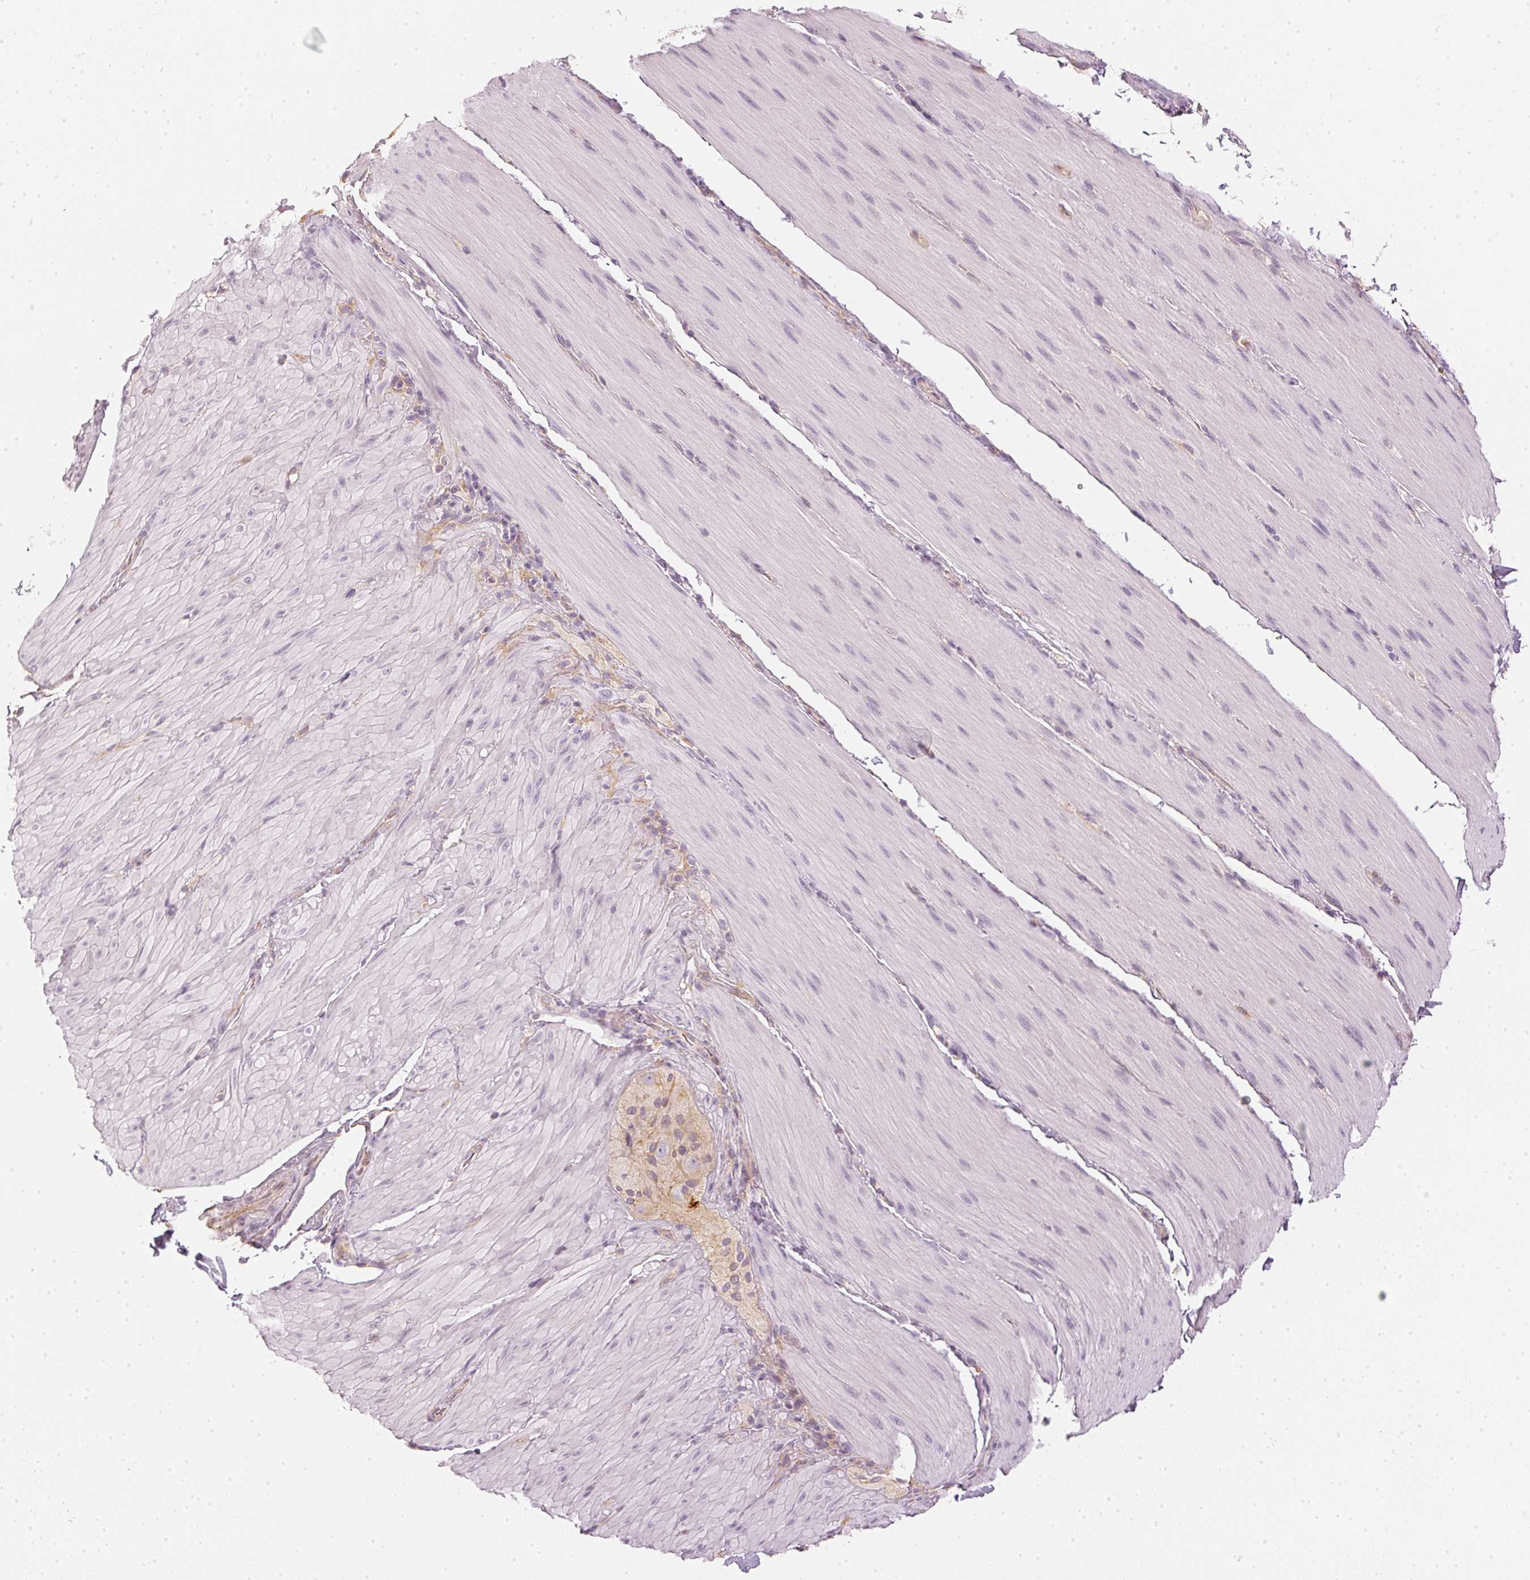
{"staining": {"intensity": "negative", "quantity": "none", "location": "none"}, "tissue": "smooth muscle", "cell_type": "Smooth muscle cells", "image_type": "normal", "snomed": [{"axis": "morphology", "description": "Normal tissue, NOS"}, {"axis": "topography", "description": "Smooth muscle"}, {"axis": "topography", "description": "Colon"}], "caption": "Immunohistochemistry (IHC) histopathology image of normal smooth muscle stained for a protein (brown), which shows no positivity in smooth muscle cells.", "gene": "APLP1", "patient": {"sex": "male", "age": 73}}